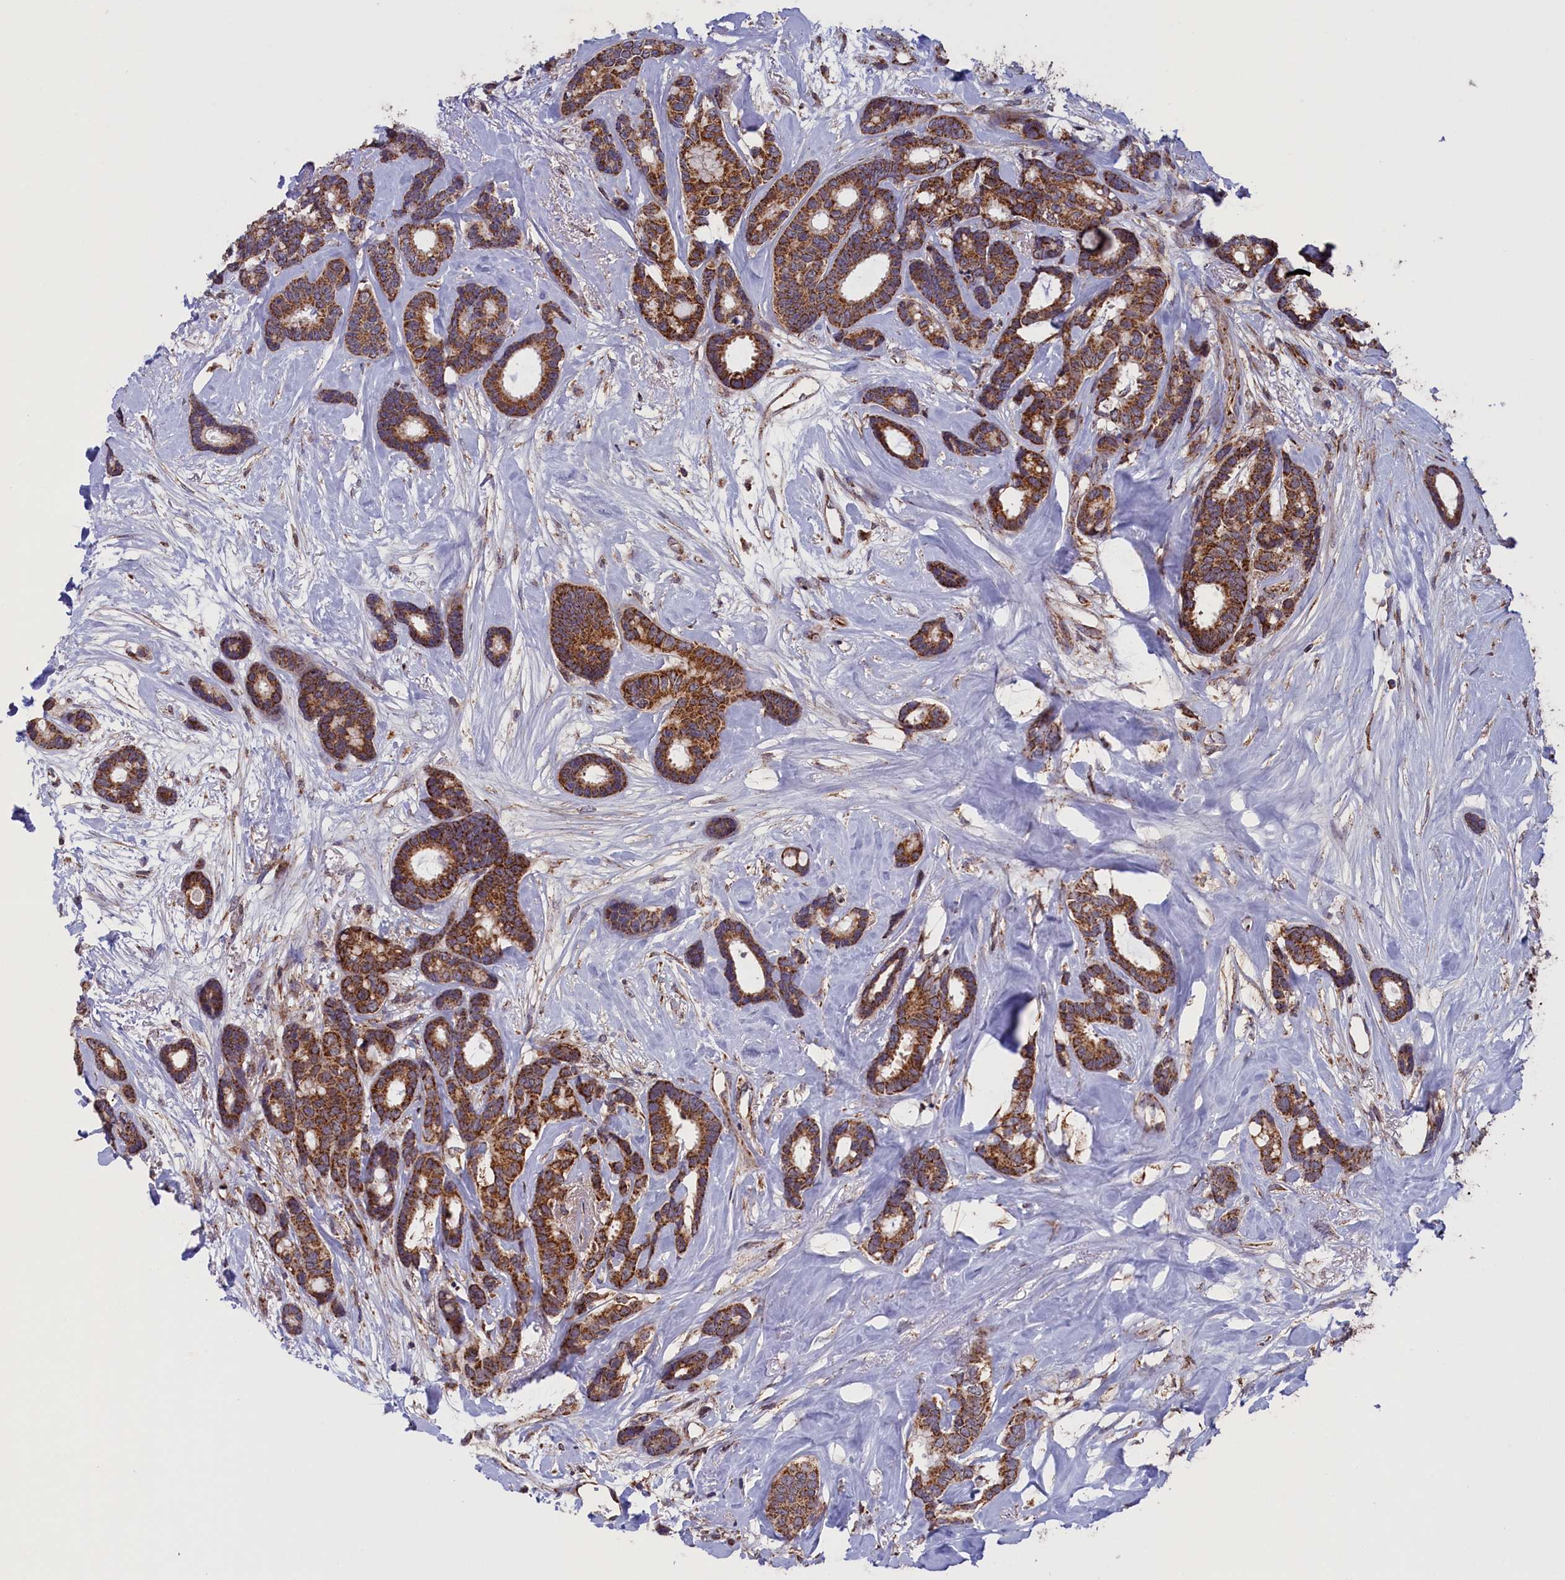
{"staining": {"intensity": "moderate", "quantity": ">75%", "location": "cytoplasmic/membranous"}, "tissue": "breast cancer", "cell_type": "Tumor cells", "image_type": "cancer", "snomed": [{"axis": "morphology", "description": "Duct carcinoma"}, {"axis": "topography", "description": "Breast"}], "caption": "Immunohistochemistry (IHC) staining of breast cancer (intraductal carcinoma), which displays medium levels of moderate cytoplasmic/membranous staining in about >75% of tumor cells indicating moderate cytoplasmic/membranous protein positivity. The staining was performed using DAB (3,3'-diaminobenzidine) (brown) for protein detection and nuclei were counterstained in hematoxylin (blue).", "gene": "TIMM44", "patient": {"sex": "female", "age": 87}}